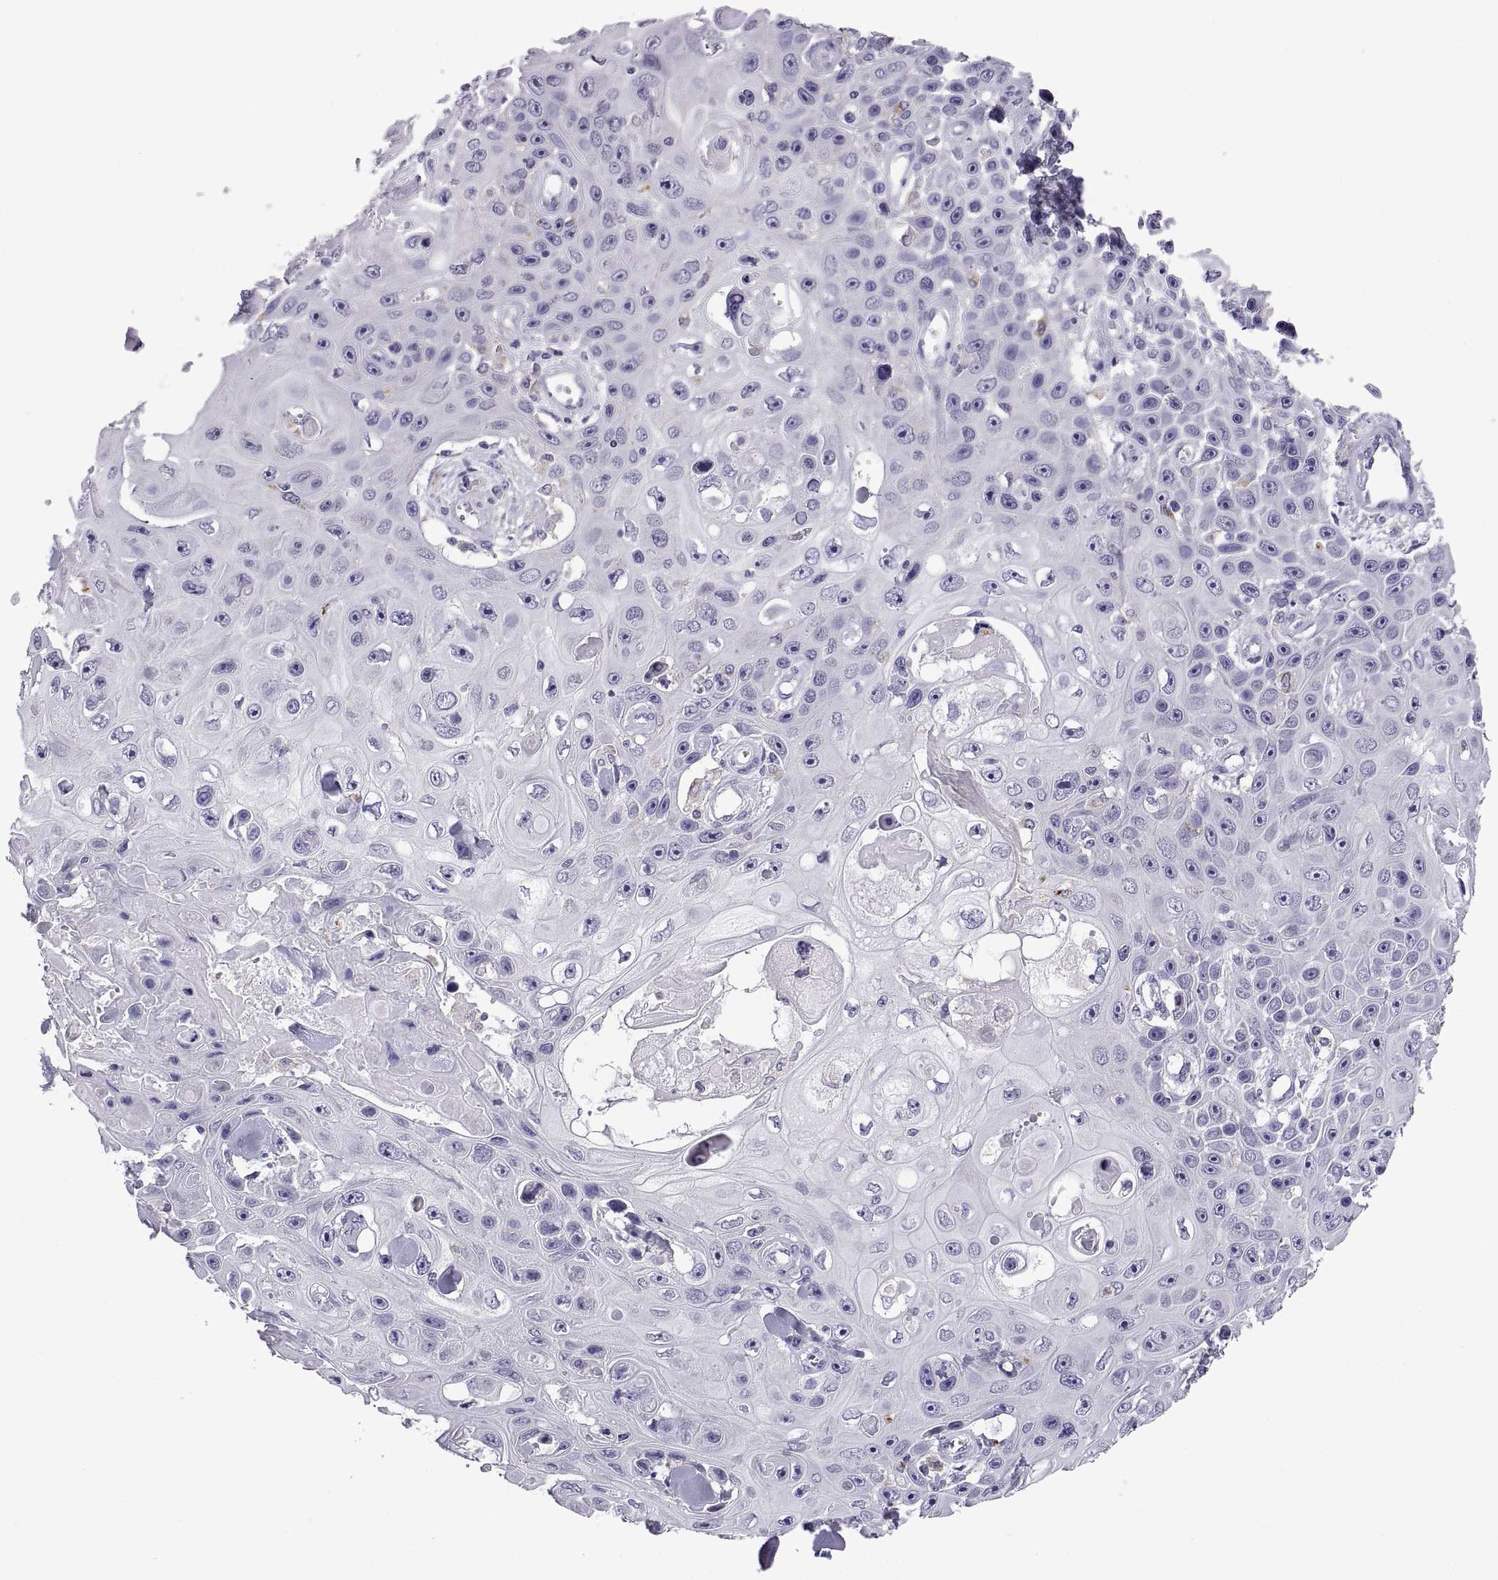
{"staining": {"intensity": "negative", "quantity": "none", "location": "none"}, "tissue": "skin cancer", "cell_type": "Tumor cells", "image_type": "cancer", "snomed": [{"axis": "morphology", "description": "Squamous cell carcinoma, NOS"}, {"axis": "topography", "description": "Skin"}], "caption": "Image shows no protein staining in tumor cells of skin cancer (squamous cell carcinoma) tissue. (Brightfield microscopy of DAB immunohistochemistry at high magnification).", "gene": "RGS19", "patient": {"sex": "male", "age": 82}}